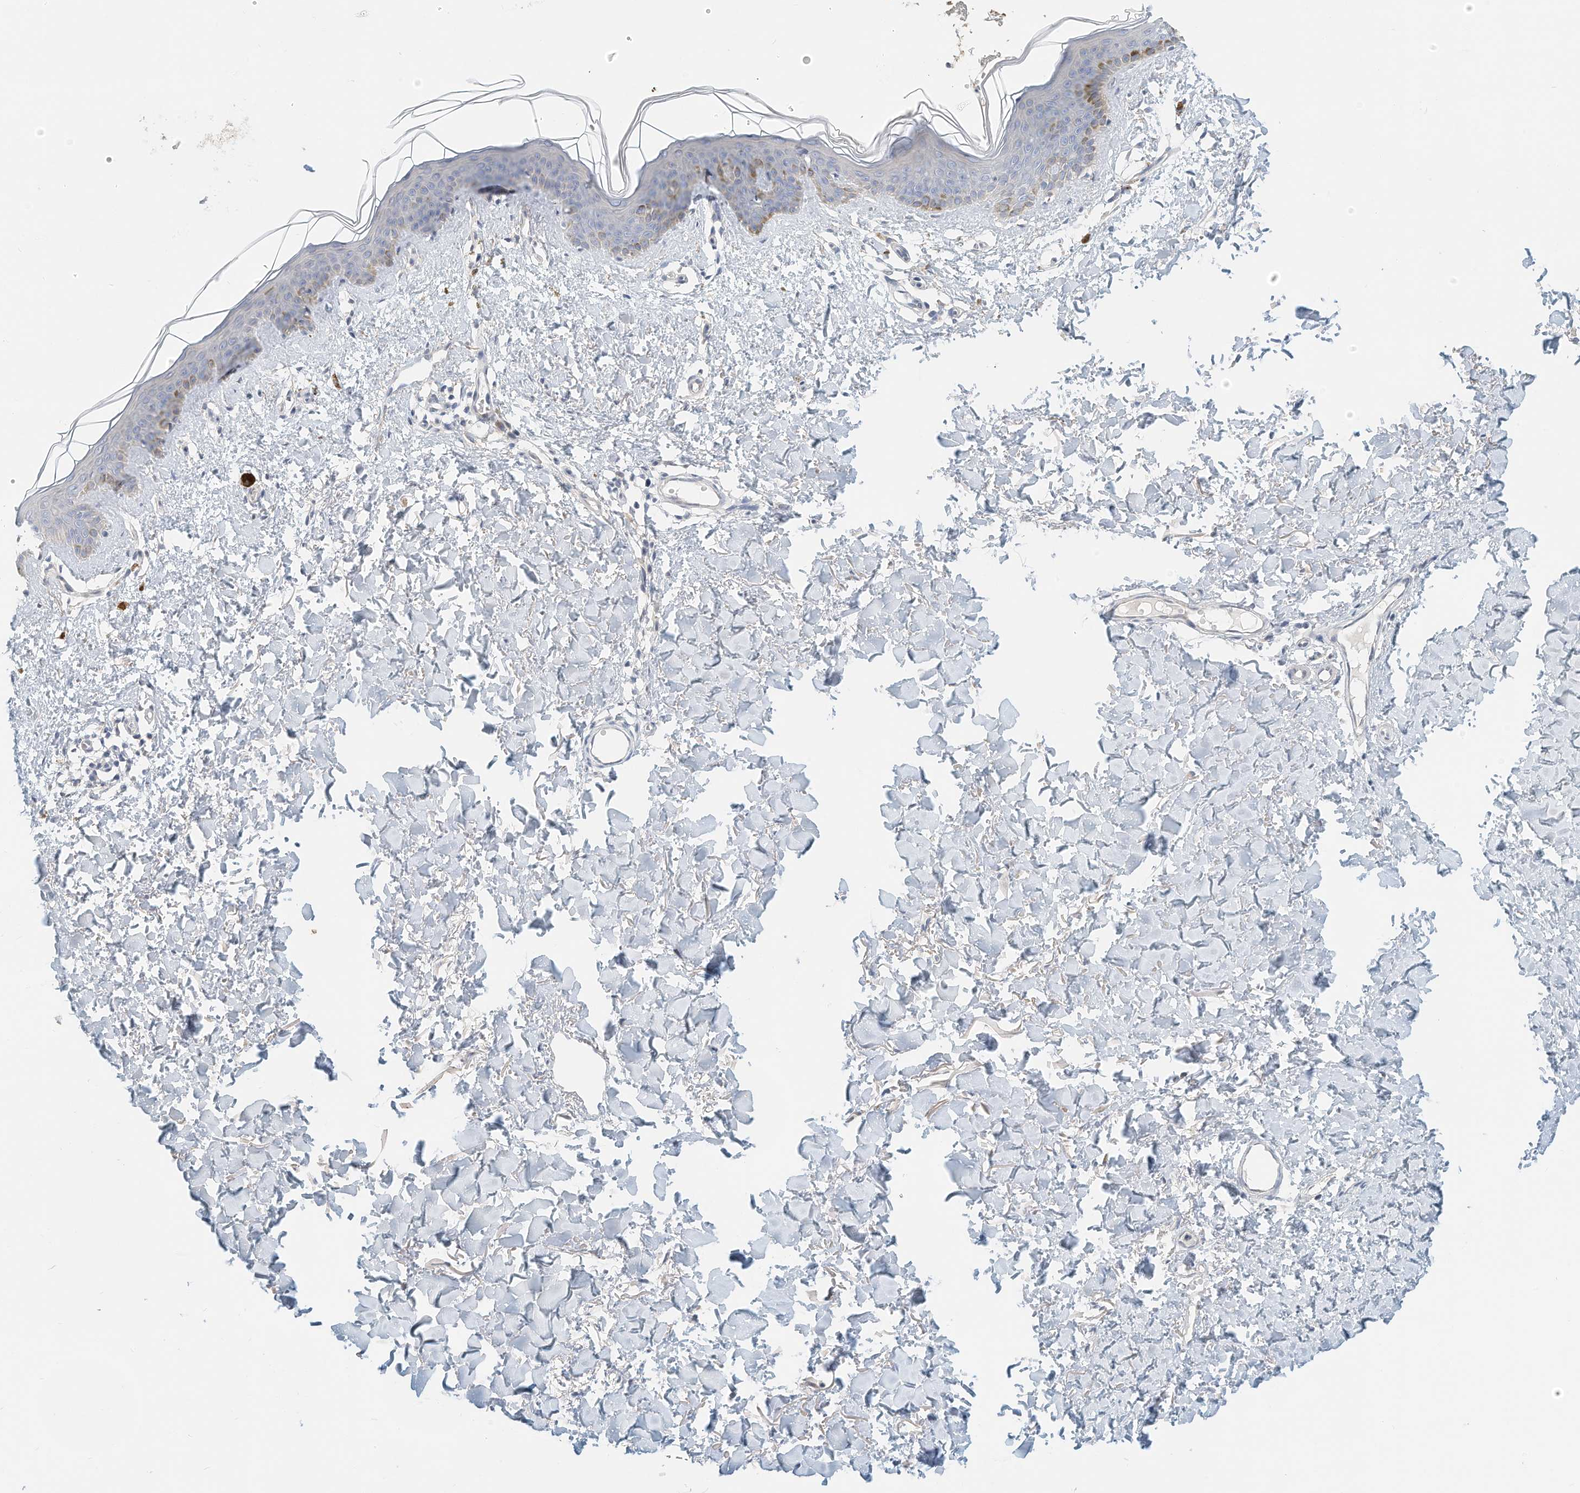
{"staining": {"intensity": "negative", "quantity": "none", "location": "none"}, "tissue": "skin", "cell_type": "Fibroblasts", "image_type": "normal", "snomed": [{"axis": "morphology", "description": "Normal tissue, NOS"}, {"axis": "topography", "description": "Skin"}], "caption": "Immunohistochemistry (IHC) photomicrograph of normal skin: skin stained with DAB demonstrates no significant protein positivity in fibroblasts.", "gene": "ARHGAP28", "patient": {"sex": "female", "age": 46}}